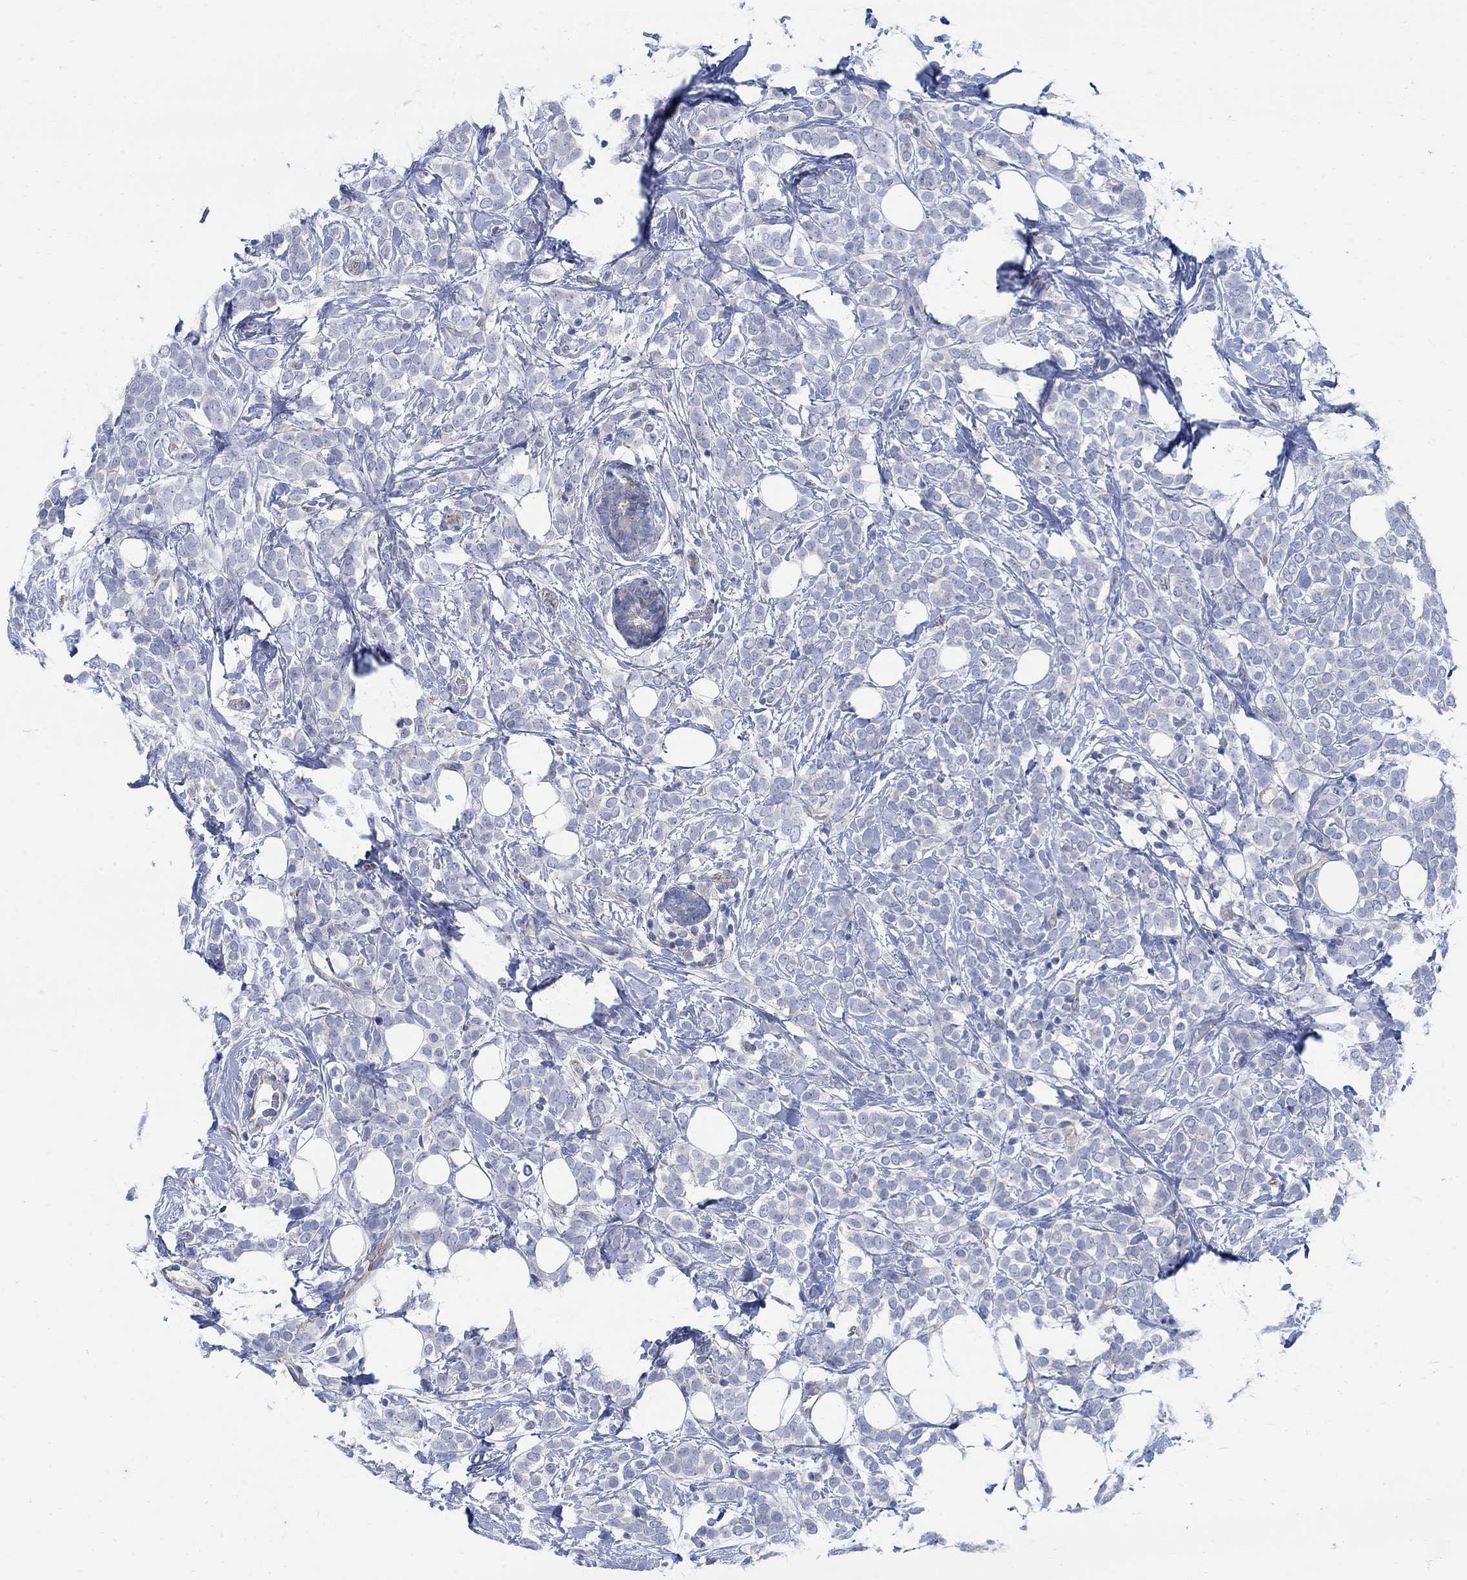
{"staining": {"intensity": "negative", "quantity": "none", "location": "none"}, "tissue": "breast cancer", "cell_type": "Tumor cells", "image_type": "cancer", "snomed": [{"axis": "morphology", "description": "Lobular carcinoma"}, {"axis": "topography", "description": "Breast"}], "caption": "Breast cancer was stained to show a protein in brown. There is no significant staining in tumor cells.", "gene": "TMEM198", "patient": {"sex": "female", "age": 49}}